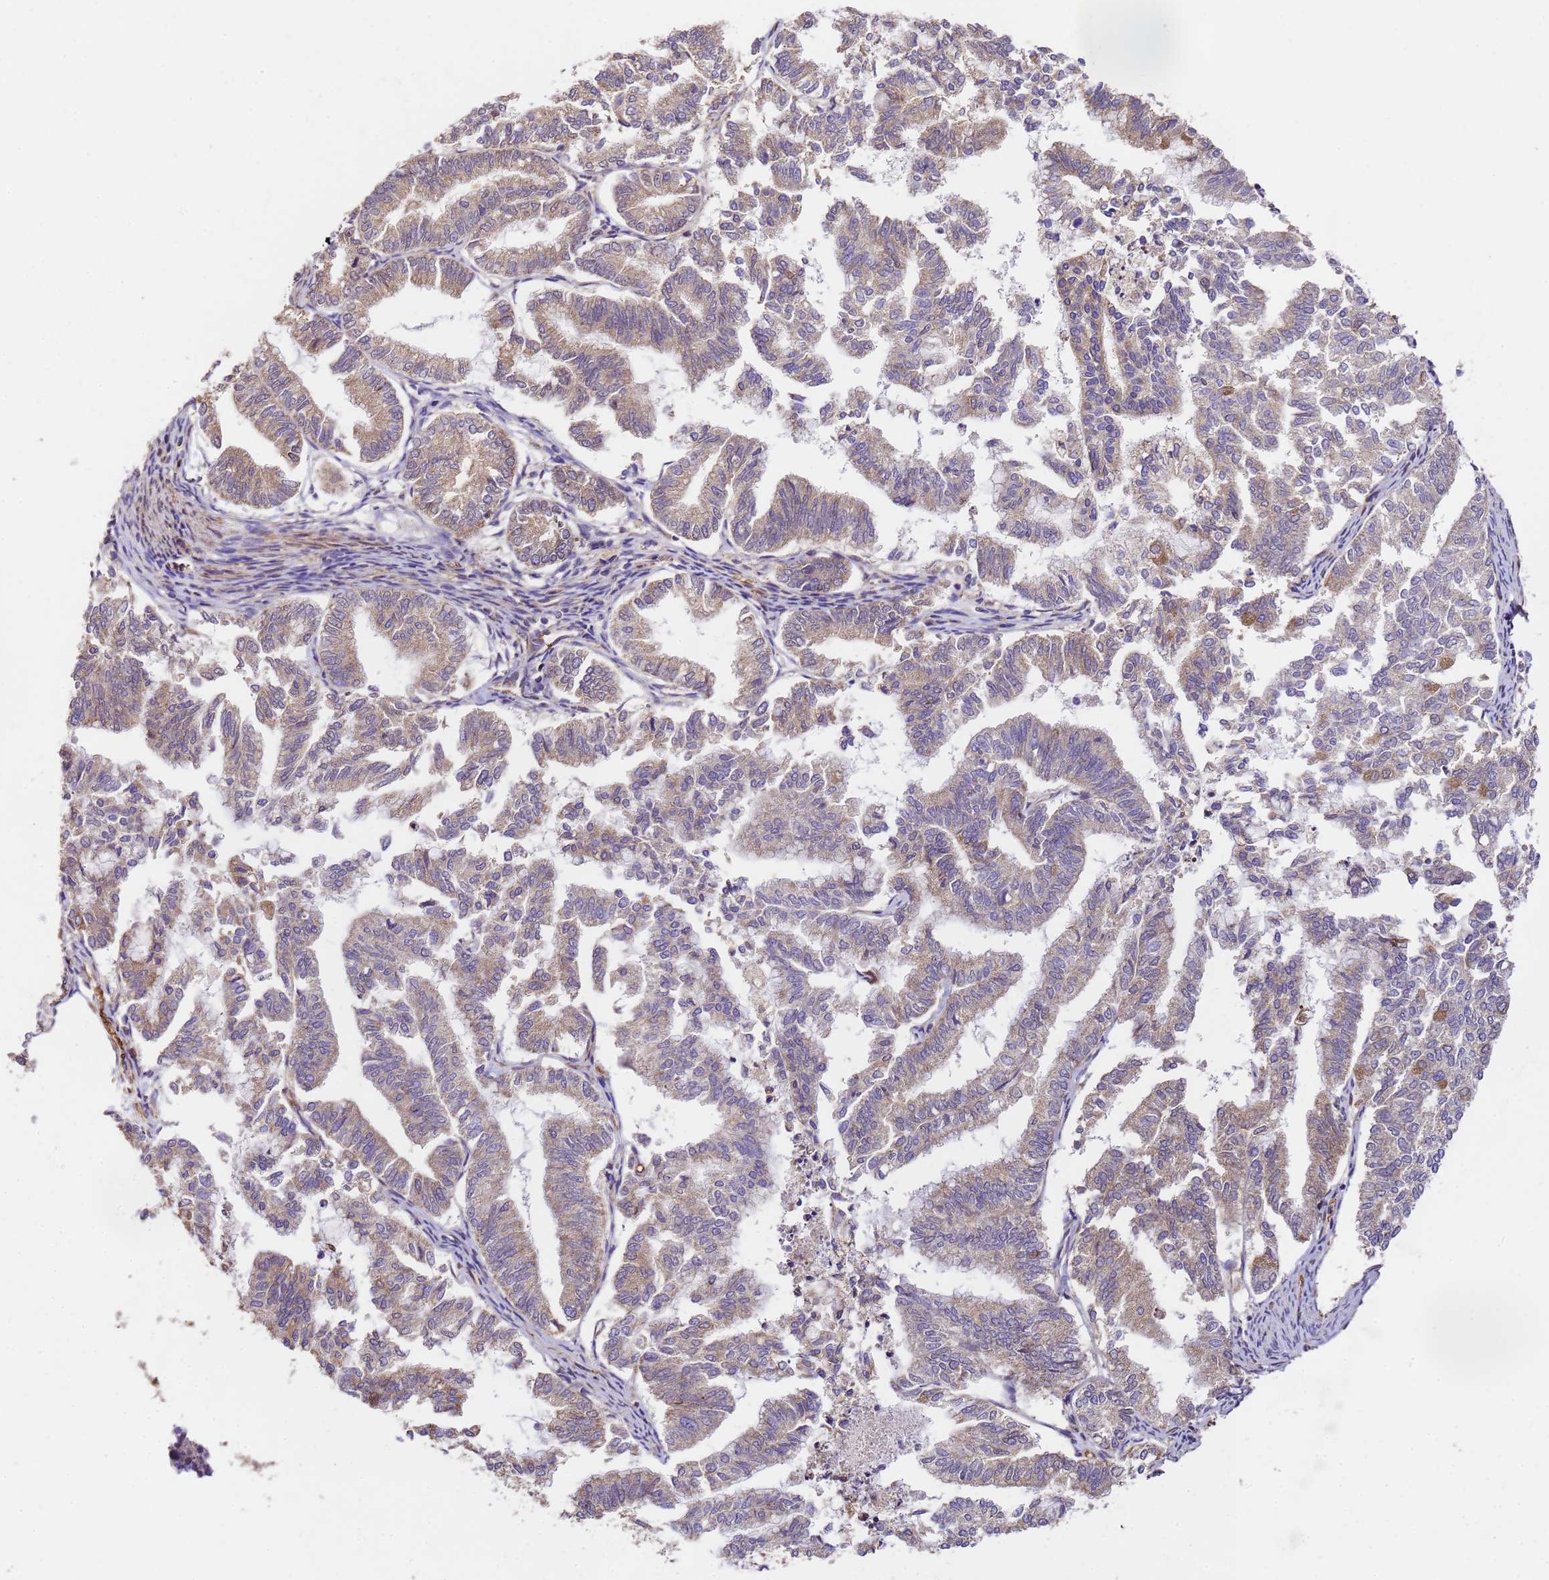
{"staining": {"intensity": "moderate", "quantity": "25%-75%", "location": "cytoplasmic/membranous"}, "tissue": "endometrial cancer", "cell_type": "Tumor cells", "image_type": "cancer", "snomed": [{"axis": "morphology", "description": "Adenocarcinoma, NOS"}, {"axis": "topography", "description": "Endometrium"}], "caption": "Brown immunohistochemical staining in human endometrial adenocarcinoma reveals moderate cytoplasmic/membranous positivity in approximately 25%-75% of tumor cells.", "gene": "LRRIQ1", "patient": {"sex": "female", "age": 79}}